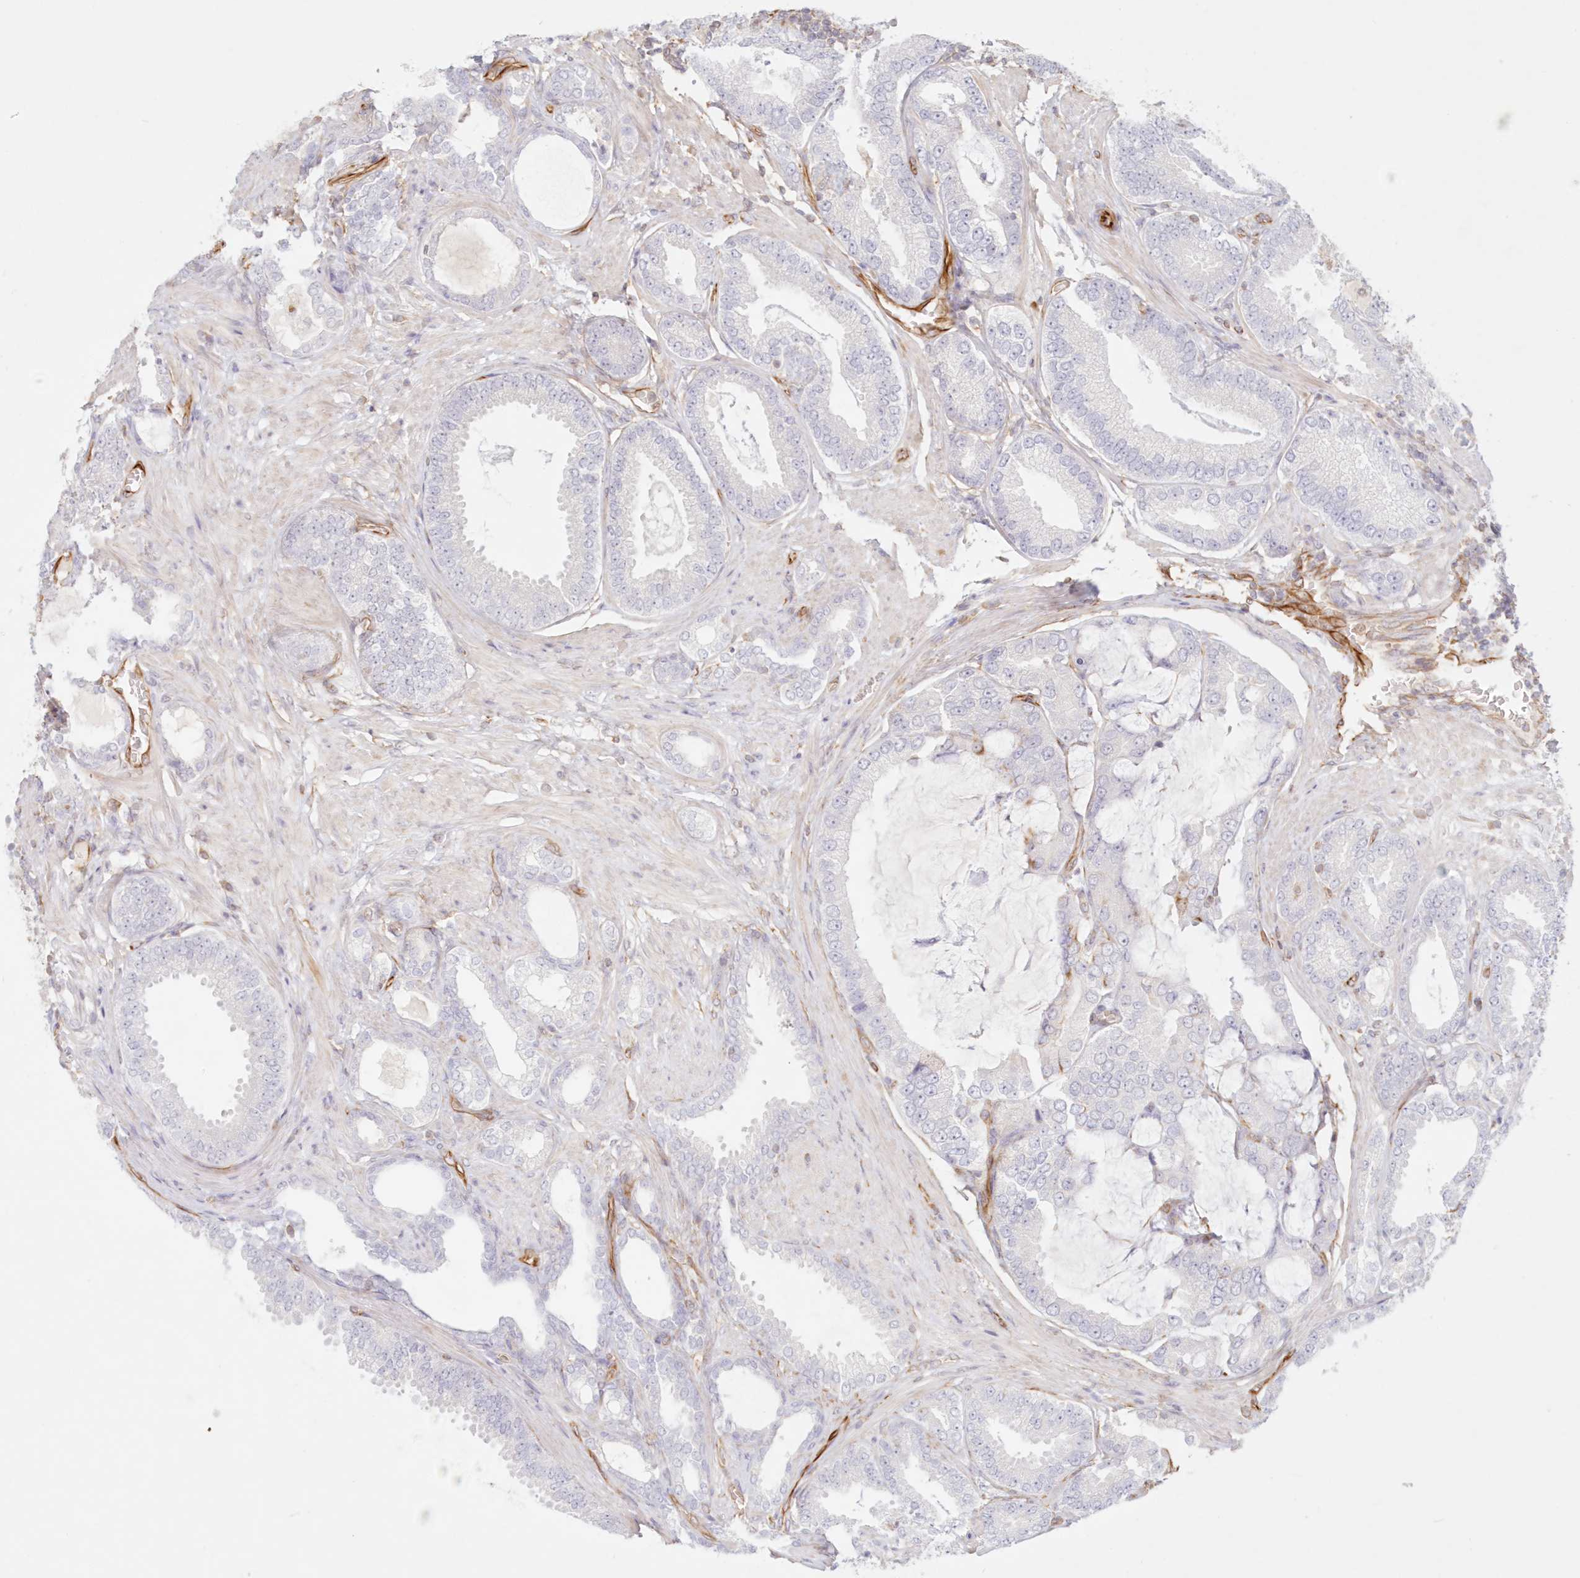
{"staining": {"intensity": "negative", "quantity": "none", "location": "none"}, "tissue": "prostate cancer", "cell_type": "Tumor cells", "image_type": "cancer", "snomed": [{"axis": "morphology", "description": "Adenocarcinoma, Low grade"}, {"axis": "topography", "description": "Prostate"}], "caption": "Immunohistochemical staining of human prostate cancer shows no significant expression in tumor cells.", "gene": "DMRTB1", "patient": {"sex": "male", "age": 71}}